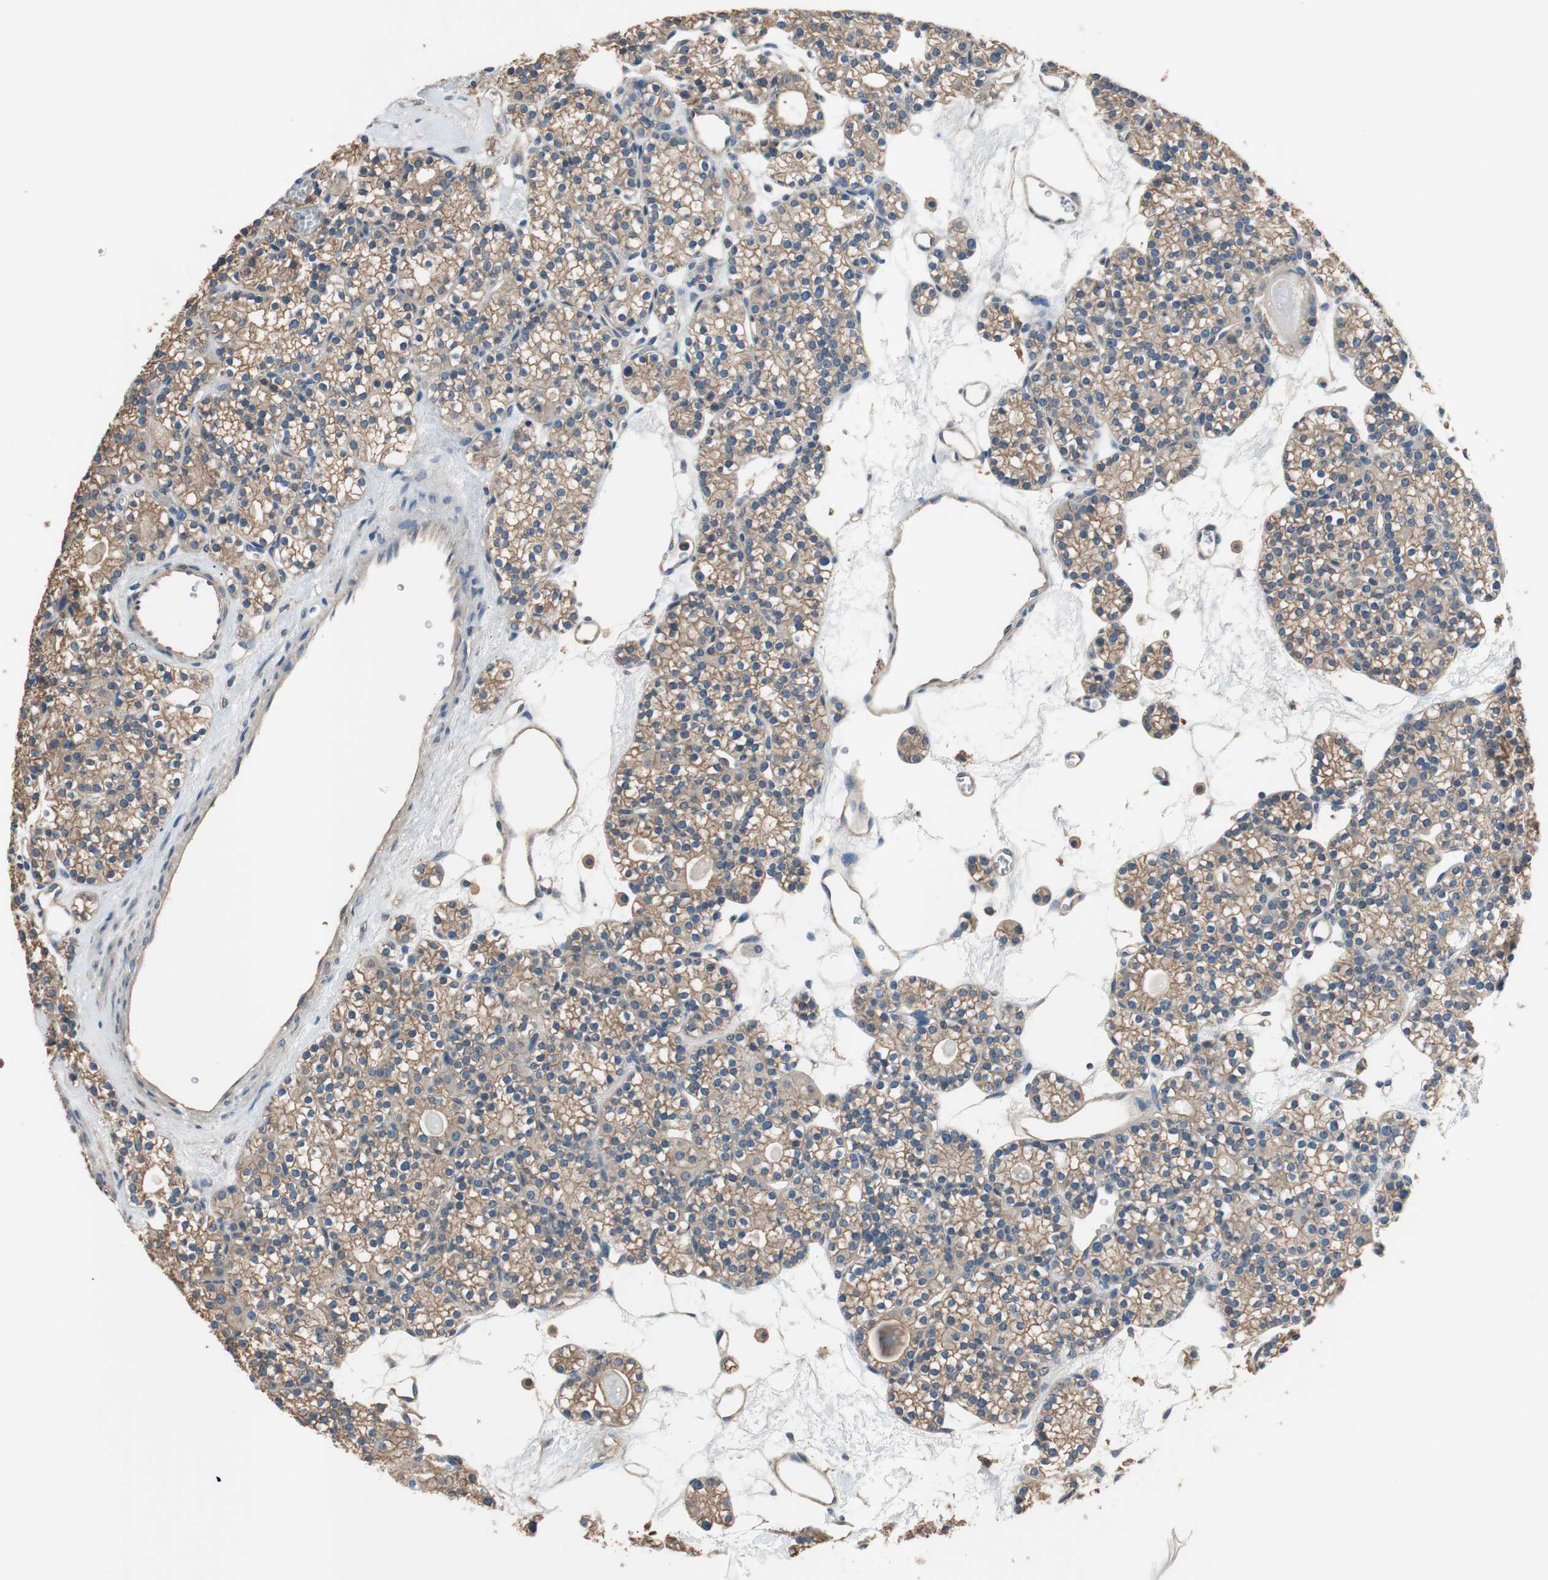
{"staining": {"intensity": "moderate", "quantity": "25%-75%", "location": "cytoplasmic/membranous"}, "tissue": "parathyroid gland", "cell_type": "Glandular cells", "image_type": "normal", "snomed": [{"axis": "morphology", "description": "Normal tissue, NOS"}, {"axis": "topography", "description": "Parathyroid gland"}], "caption": "The histopathology image displays immunohistochemical staining of benign parathyroid gland. There is moderate cytoplasmic/membranous staining is present in about 25%-75% of glandular cells.", "gene": "CALML3", "patient": {"sex": "female", "age": 64}}